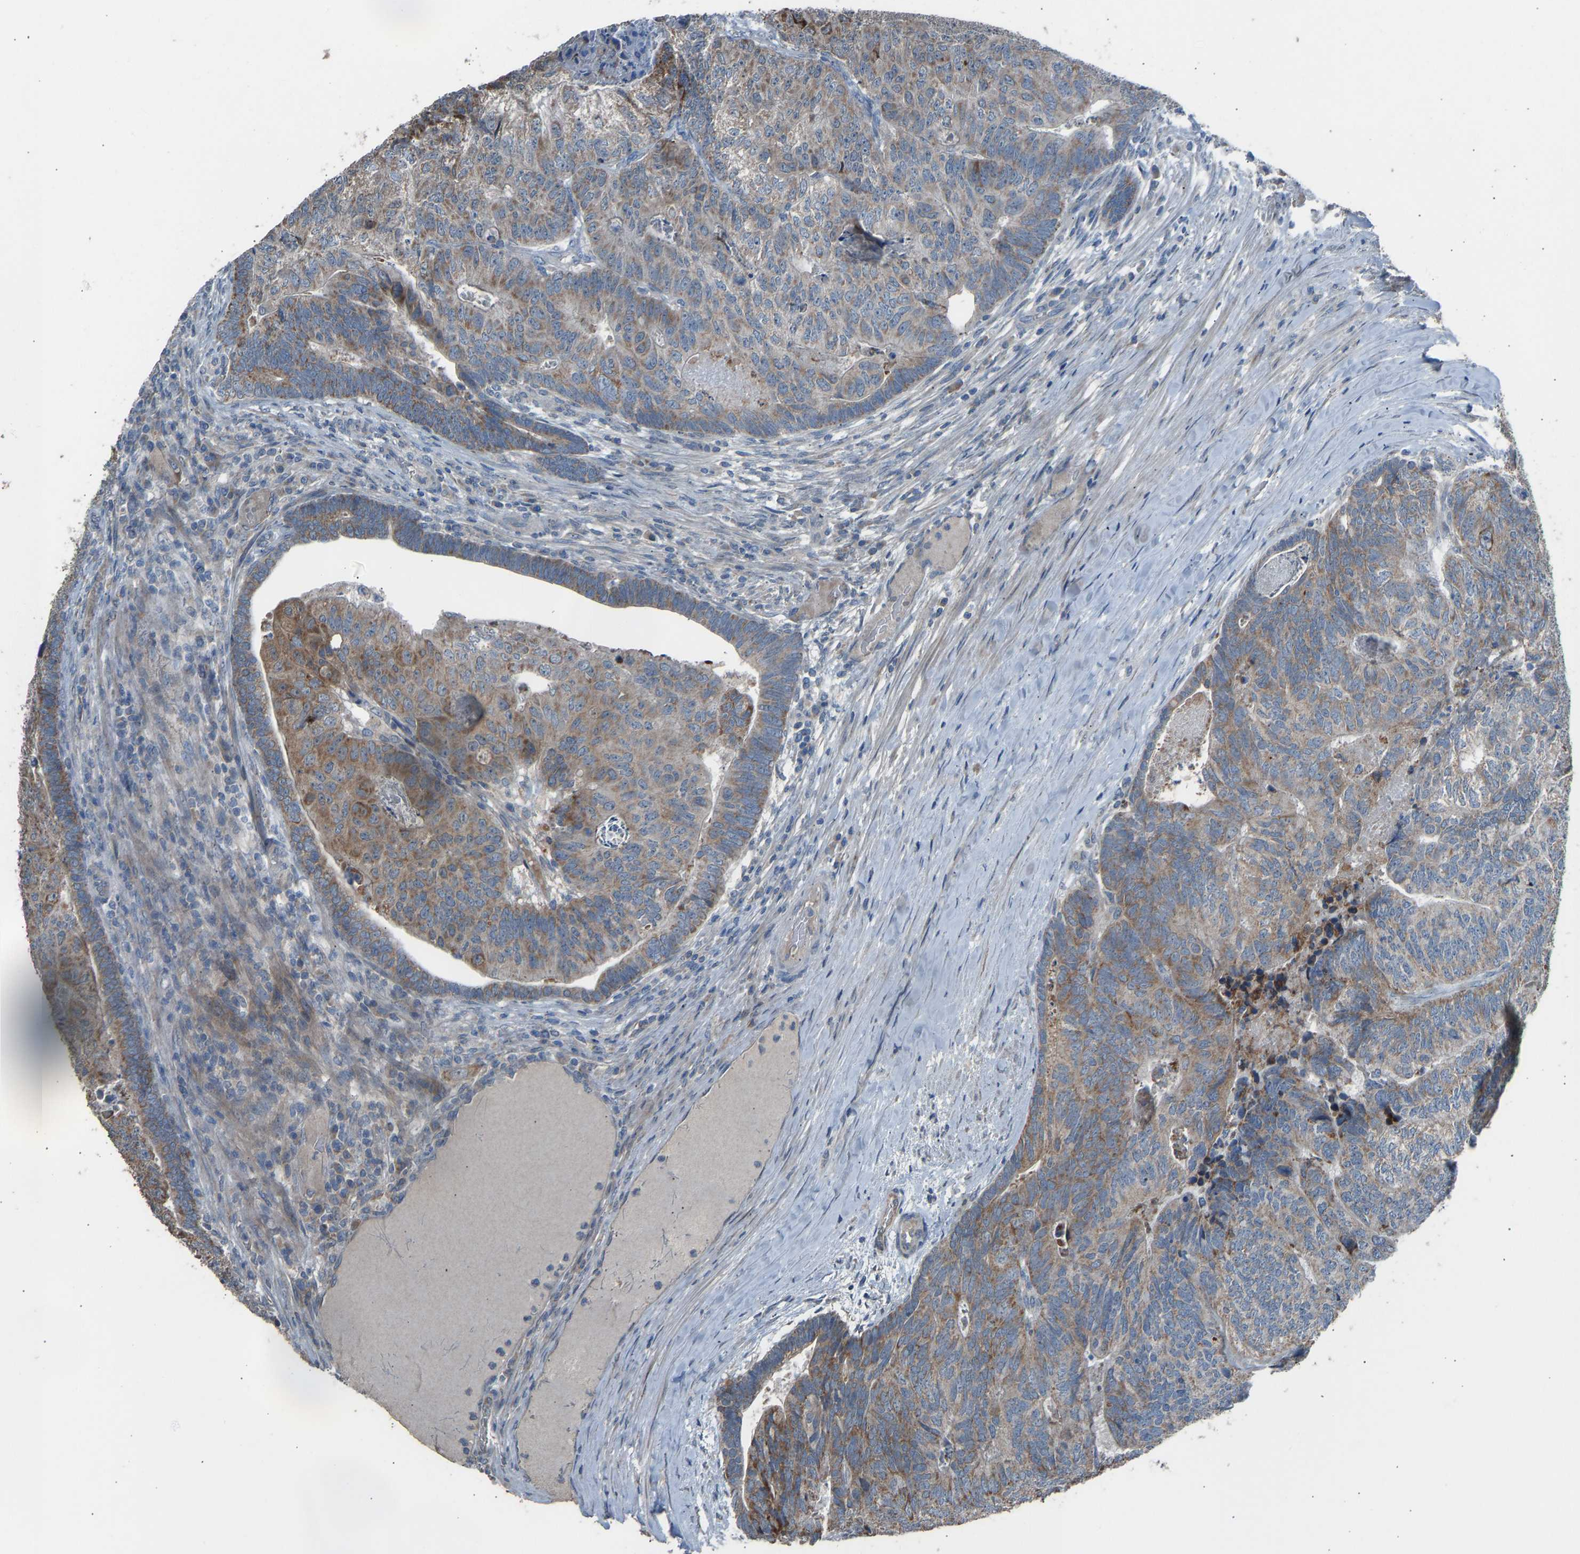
{"staining": {"intensity": "moderate", "quantity": ">75%", "location": "cytoplasmic/membranous"}, "tissue": "colorectal cancer", "cell_type": "Tumor cells", "image_type": "cancer", "snomed": [{"axis": "morphology", "description": "Adenocarcinoma, NOS"}, {"axis": "topography", "description": "Colon"}], "caption": "Colorectal cancer stained for a protein reveals moderate cytoplasmic/membranous positivity in tumor cells.", "gene": "TGFBR3", "patient": {"sex": "female", "age": 67}}